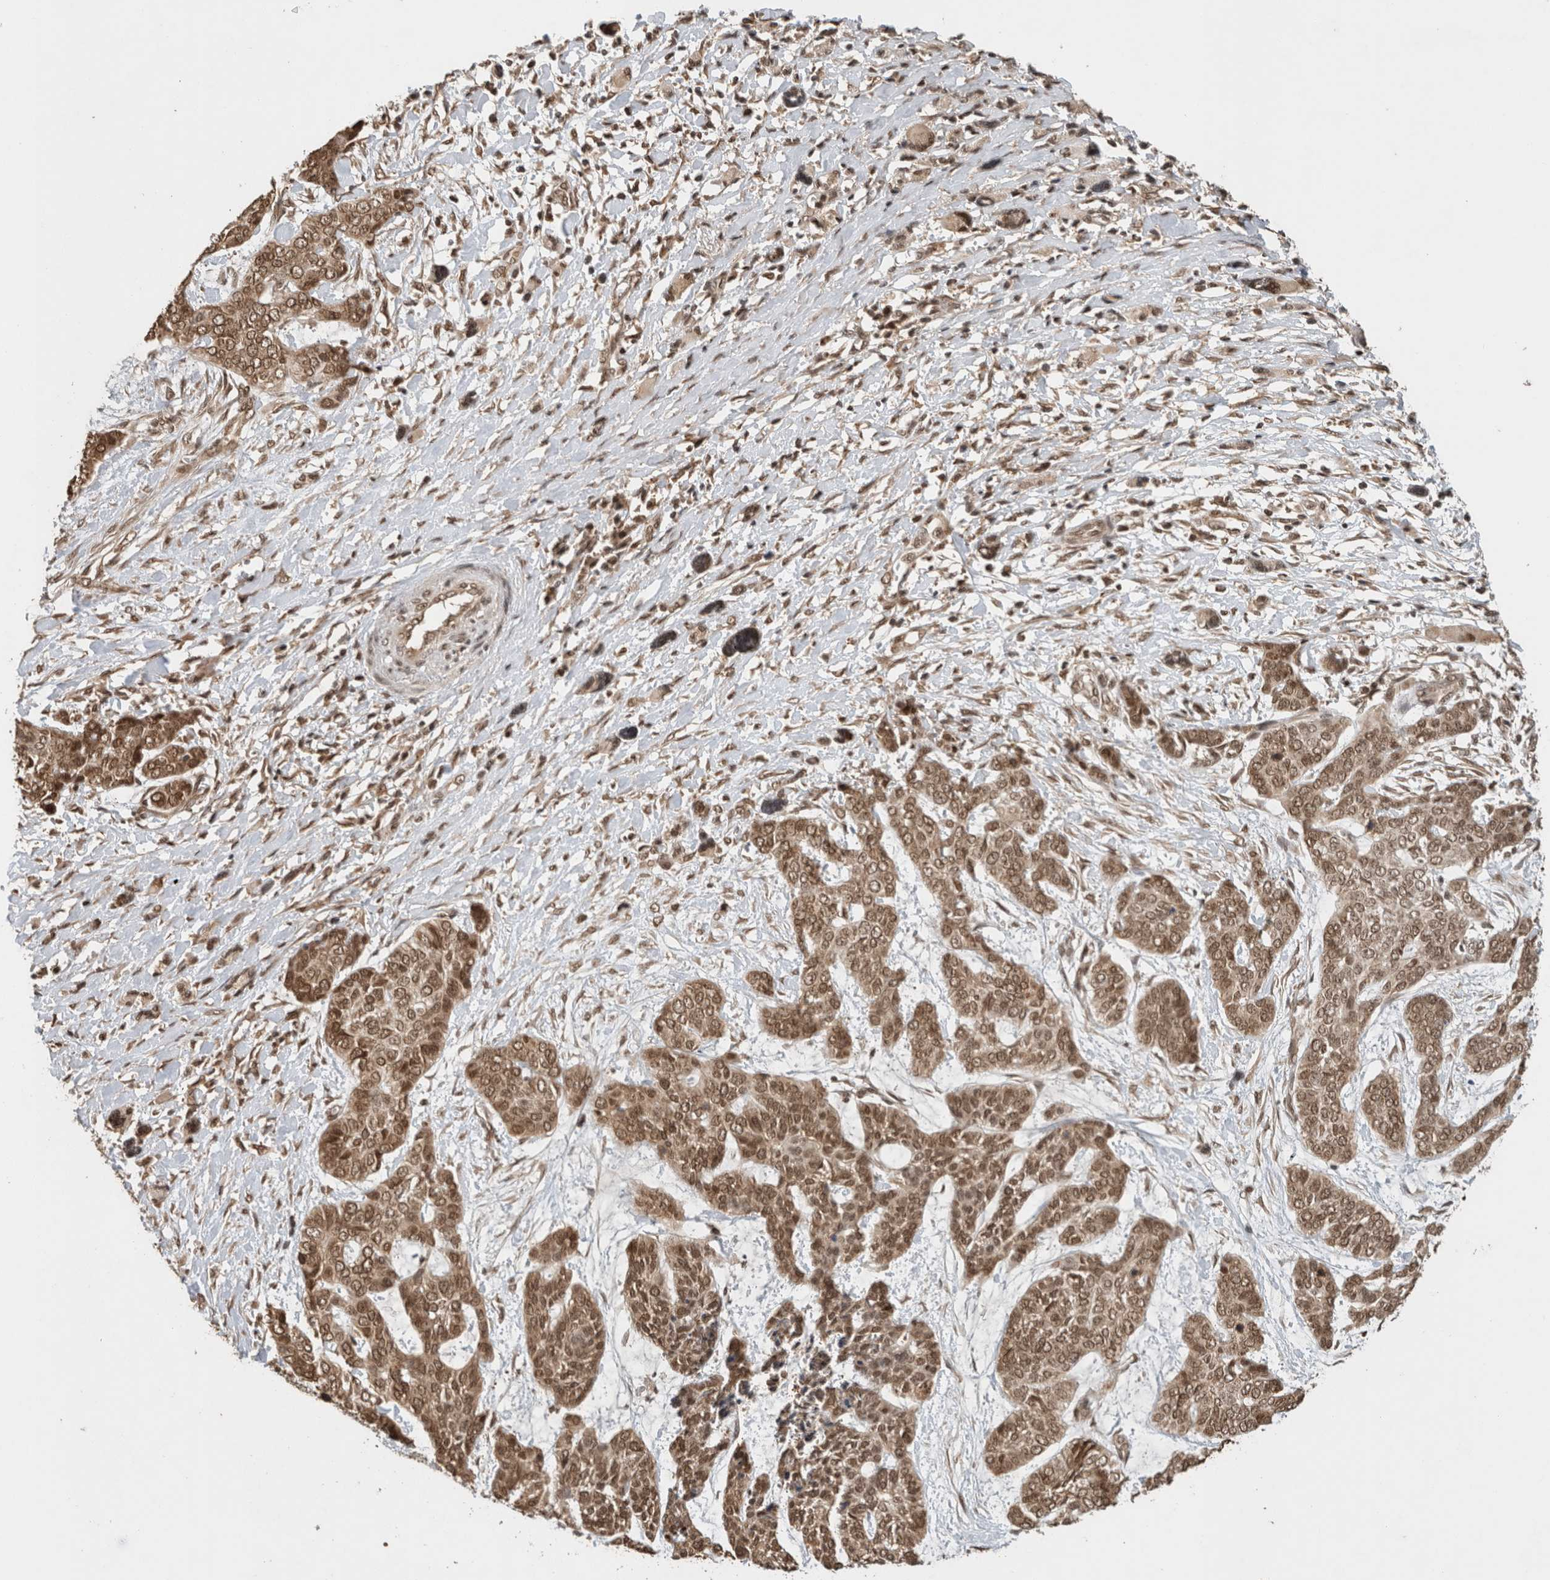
{"staining": {"intensity": "moderate", "quantity": ">75%", "location": "cytoplasmic/membranous,nuclear"}, "tissue": "skin cancer", "cell_type": "Tumor cells", "image_type": "cancer", "snomed": [{"axis": "morphology", "description": "Basal cell carcinoma"}, {"axis": "topography", "description": "Skin"}], "caption": "Brown immunohistochemical staining in human skin basal cell carcinoma shows moderate cytoplasmic/membranous and nuclear staining in approximately >75% of tumor cells.", "gene": "C1orf21", "patient": {"sex": "female", "age": 64}}